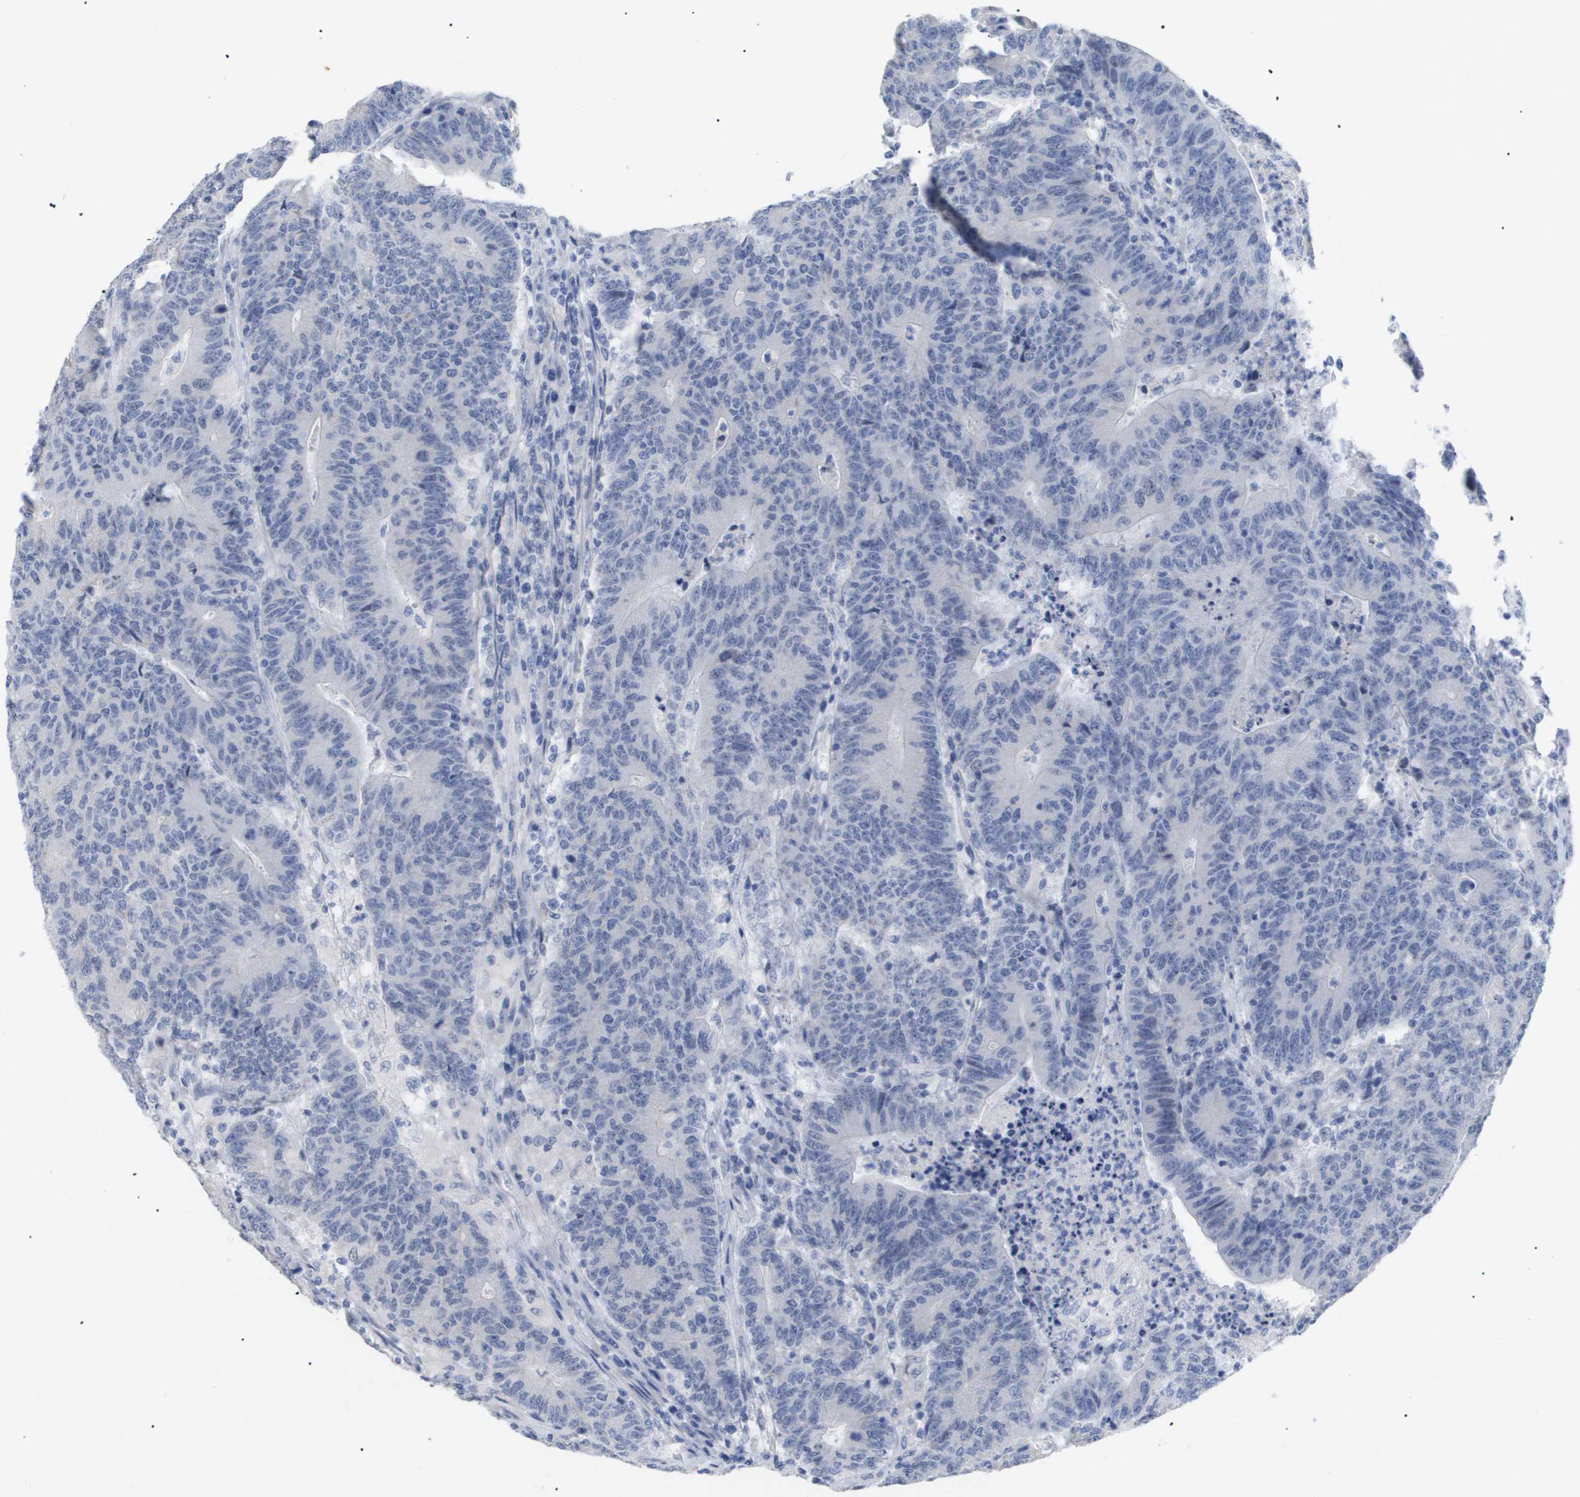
{"staining": {"intensity": "negative", "quantity": "none", "location": "none"}, "tissue": "colorectal cancer", "cell_type": "Tumor cells", "image_type": "cancer", "snomed": [{"axis": "morphology", "description": "Normal tissue, NOS"}, {"axis": "morphology", "description": "Adenocarcinoma, NOS"}, {"axis": "topography", "description": "Colon"}], "caption": "Human colorectal cancer (adenocarcinoma) stained for a protein using immunohistochemistry (IHC) exhibits no expression in tumor cells.", "gene": "CAV3", "patient": {"sex": "female", "age": 75}}